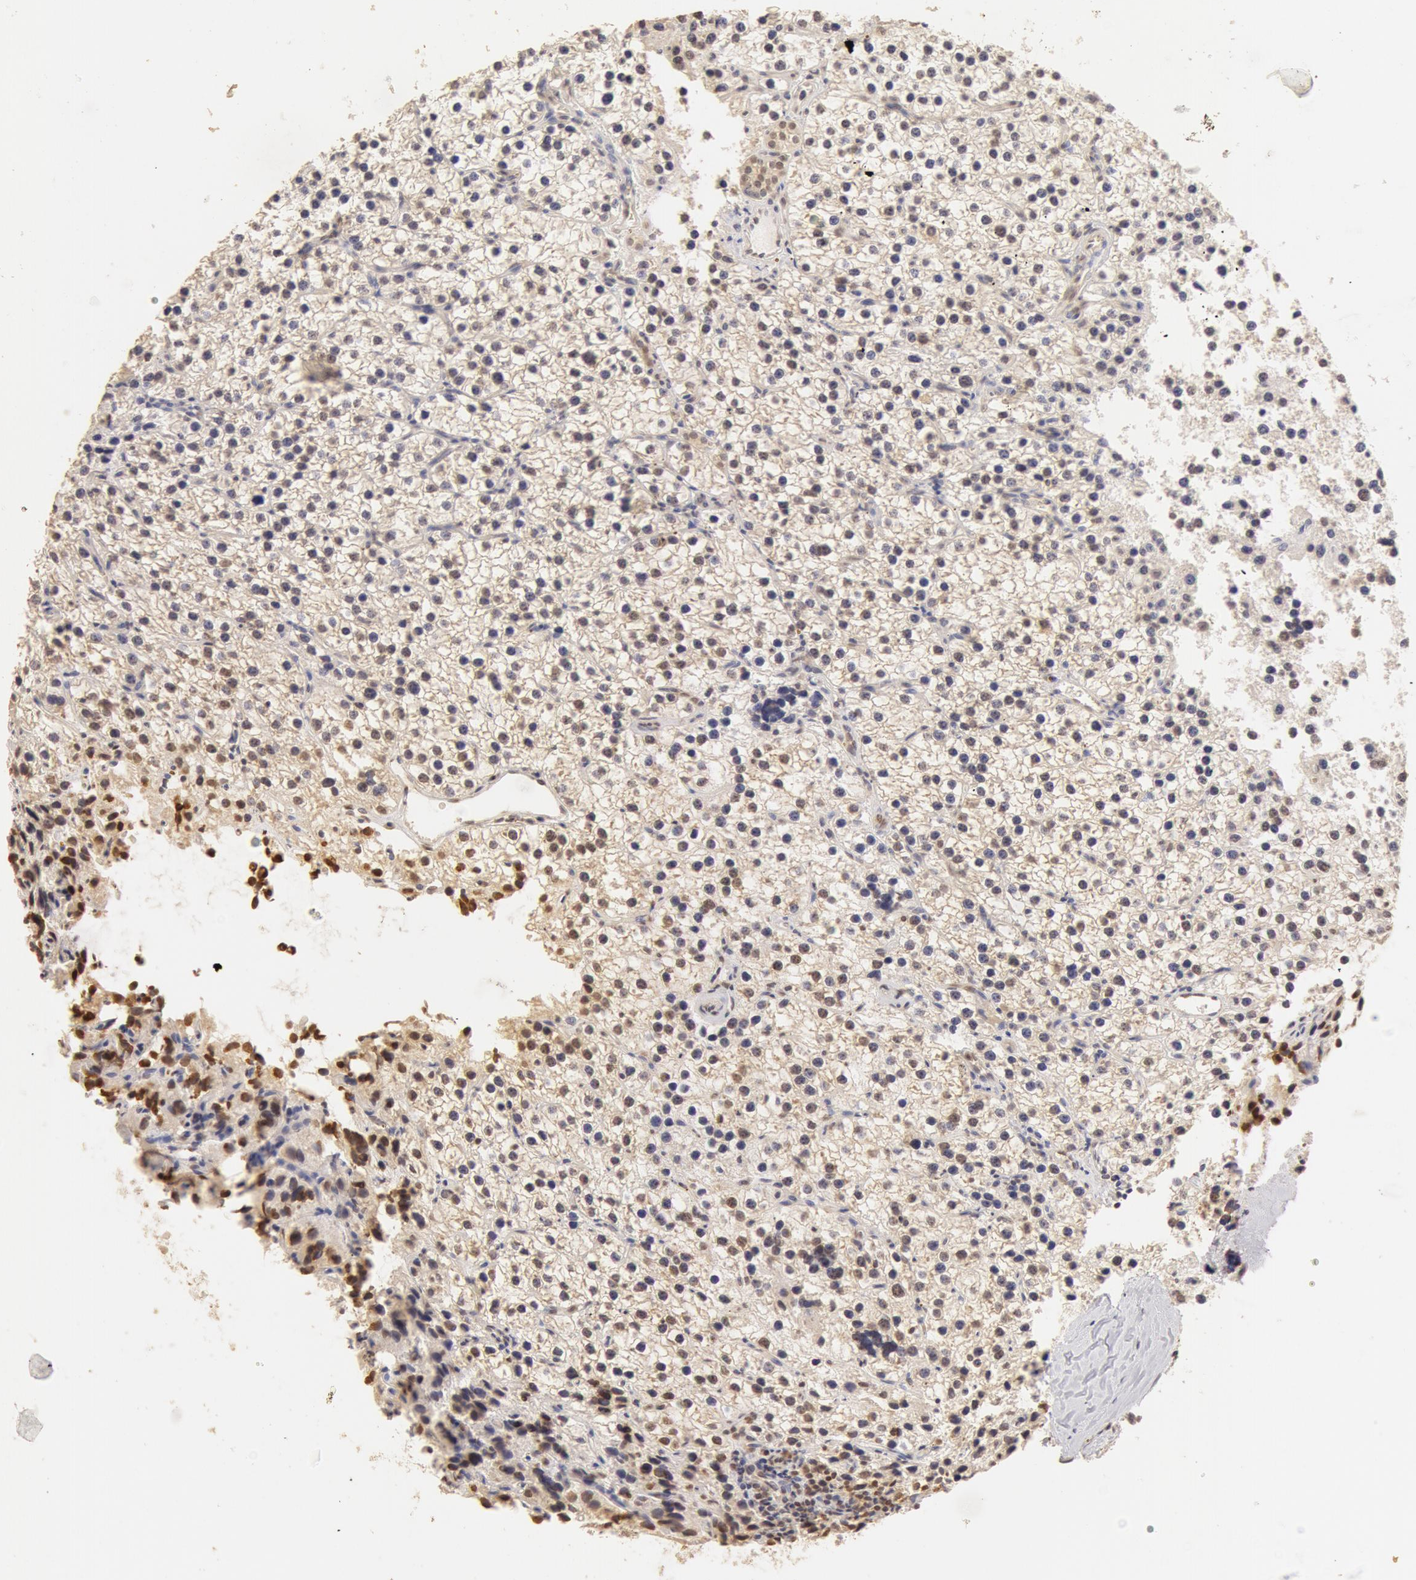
{"staining": {"intensity": "moderate", "quantity": ">75%", "location": "cytoplasmic/membranous,nuclear"}, "tissue": "parathyroid gland", "cell_type": "Glandular cells", "image_type": "normal", "snomed": [{"axis": "morphology", "description": "Normal tissue, NOS"}, {"axis": "topography", "description": "Parathyroid gland"}], "caption": "Protein expression analysis of normal human parathyroid gland reveals moderate cytoplasmic/membranous,nuclear staining in approximately >75% of glandular cells.", "gene": "SNRNP70", "patient": {"sex": "female", "age": 54}}